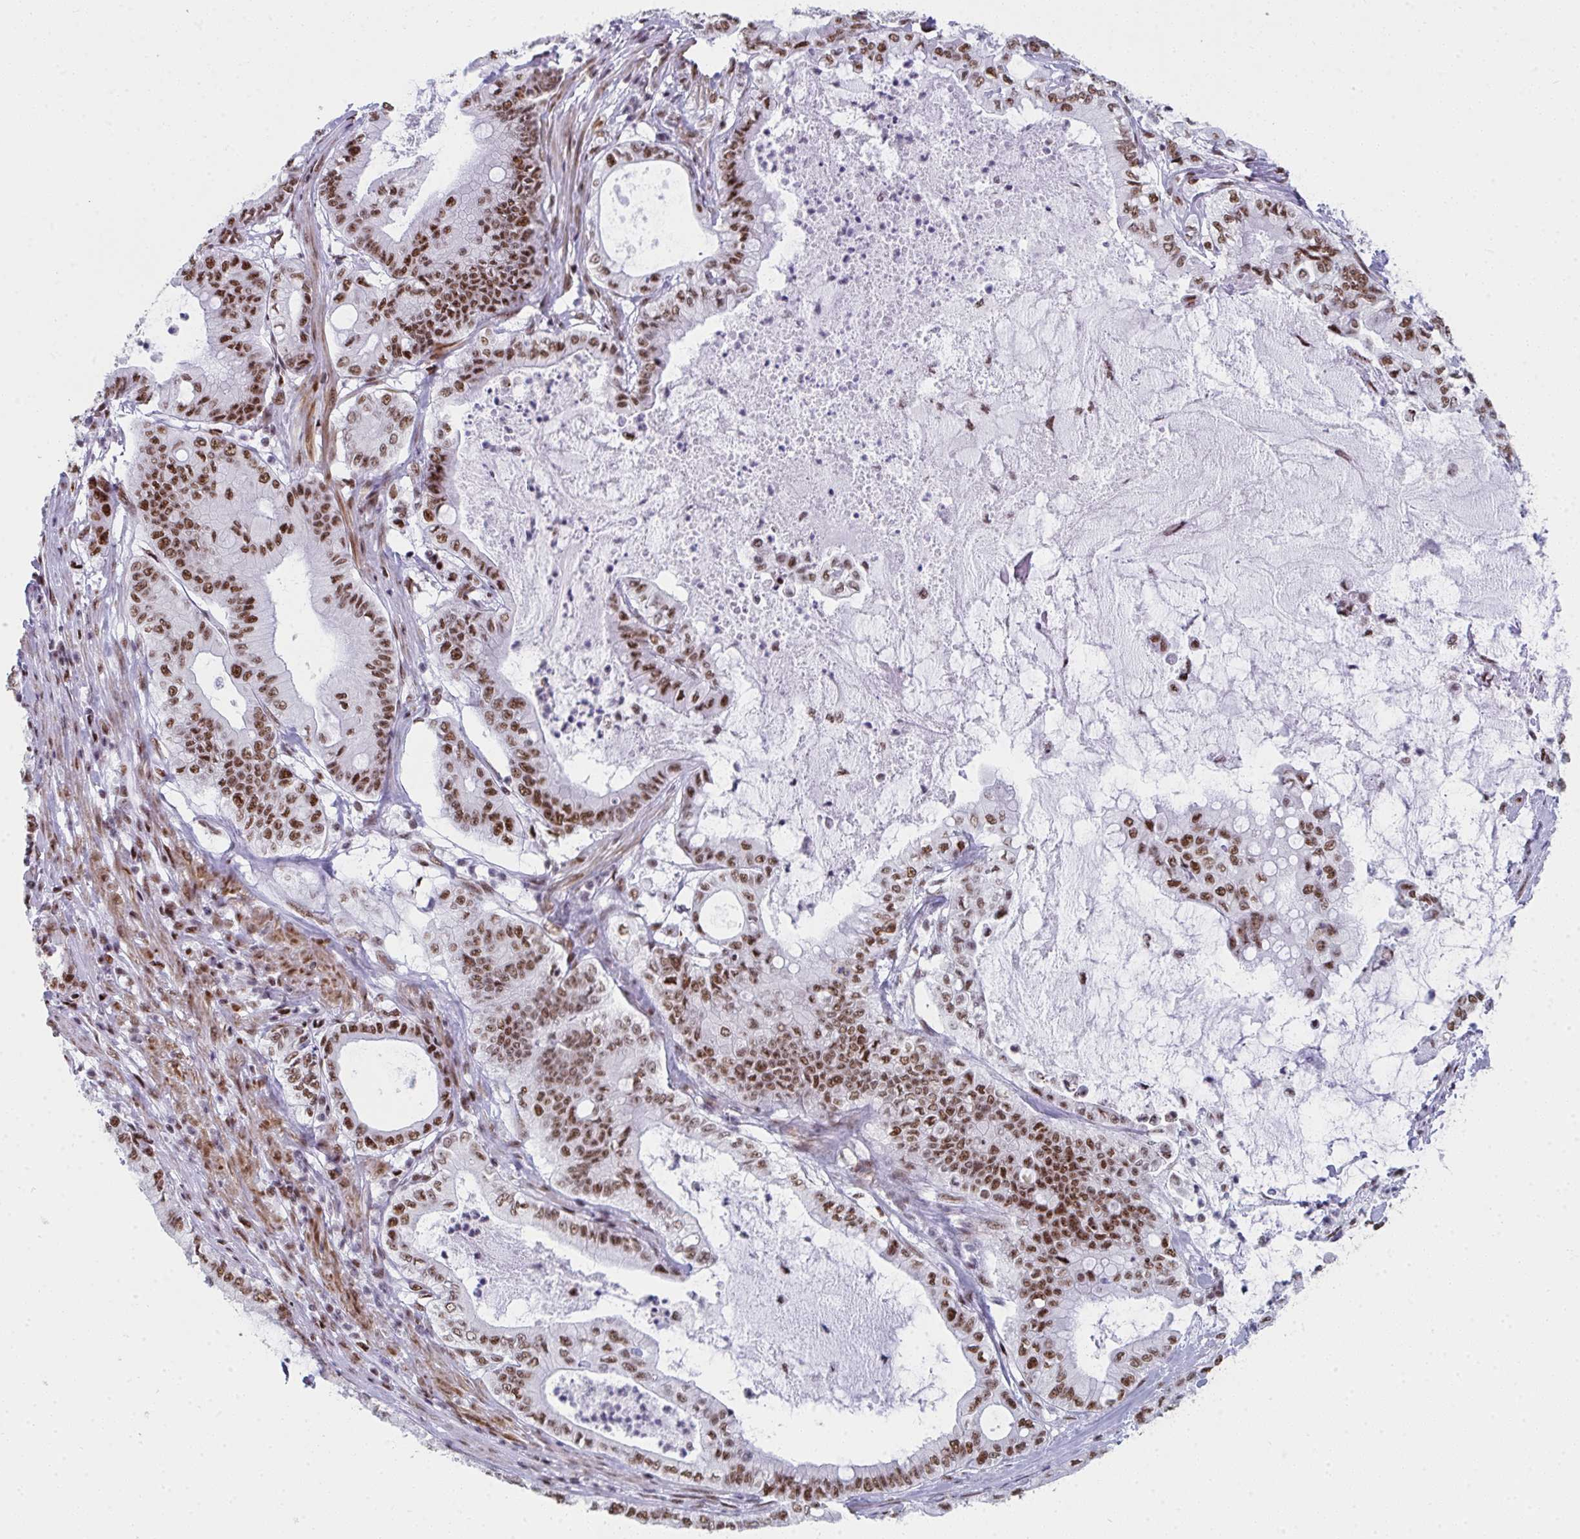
{"staining": {"intensity": "moderate", "quantity": ">75%", "location": "nuclear"}, "tissue": "pancreatic cancer", "cell_type": "Tumor cells", "image_type": "cancer", "snomed": [{"axis": "morphology", "description": "Adenocarcinoma, NOS"}, {"axis": "topography", "description": "Pancreas"}], "caption": "The photomicrograph demonstrates a brown stain indicating the presence of a protein in the nuclear of tumor cells in adenocarcinoma (pancreatic).", "gene": "SNRNP70", "patient": {"sex": "male", "age": 71}}